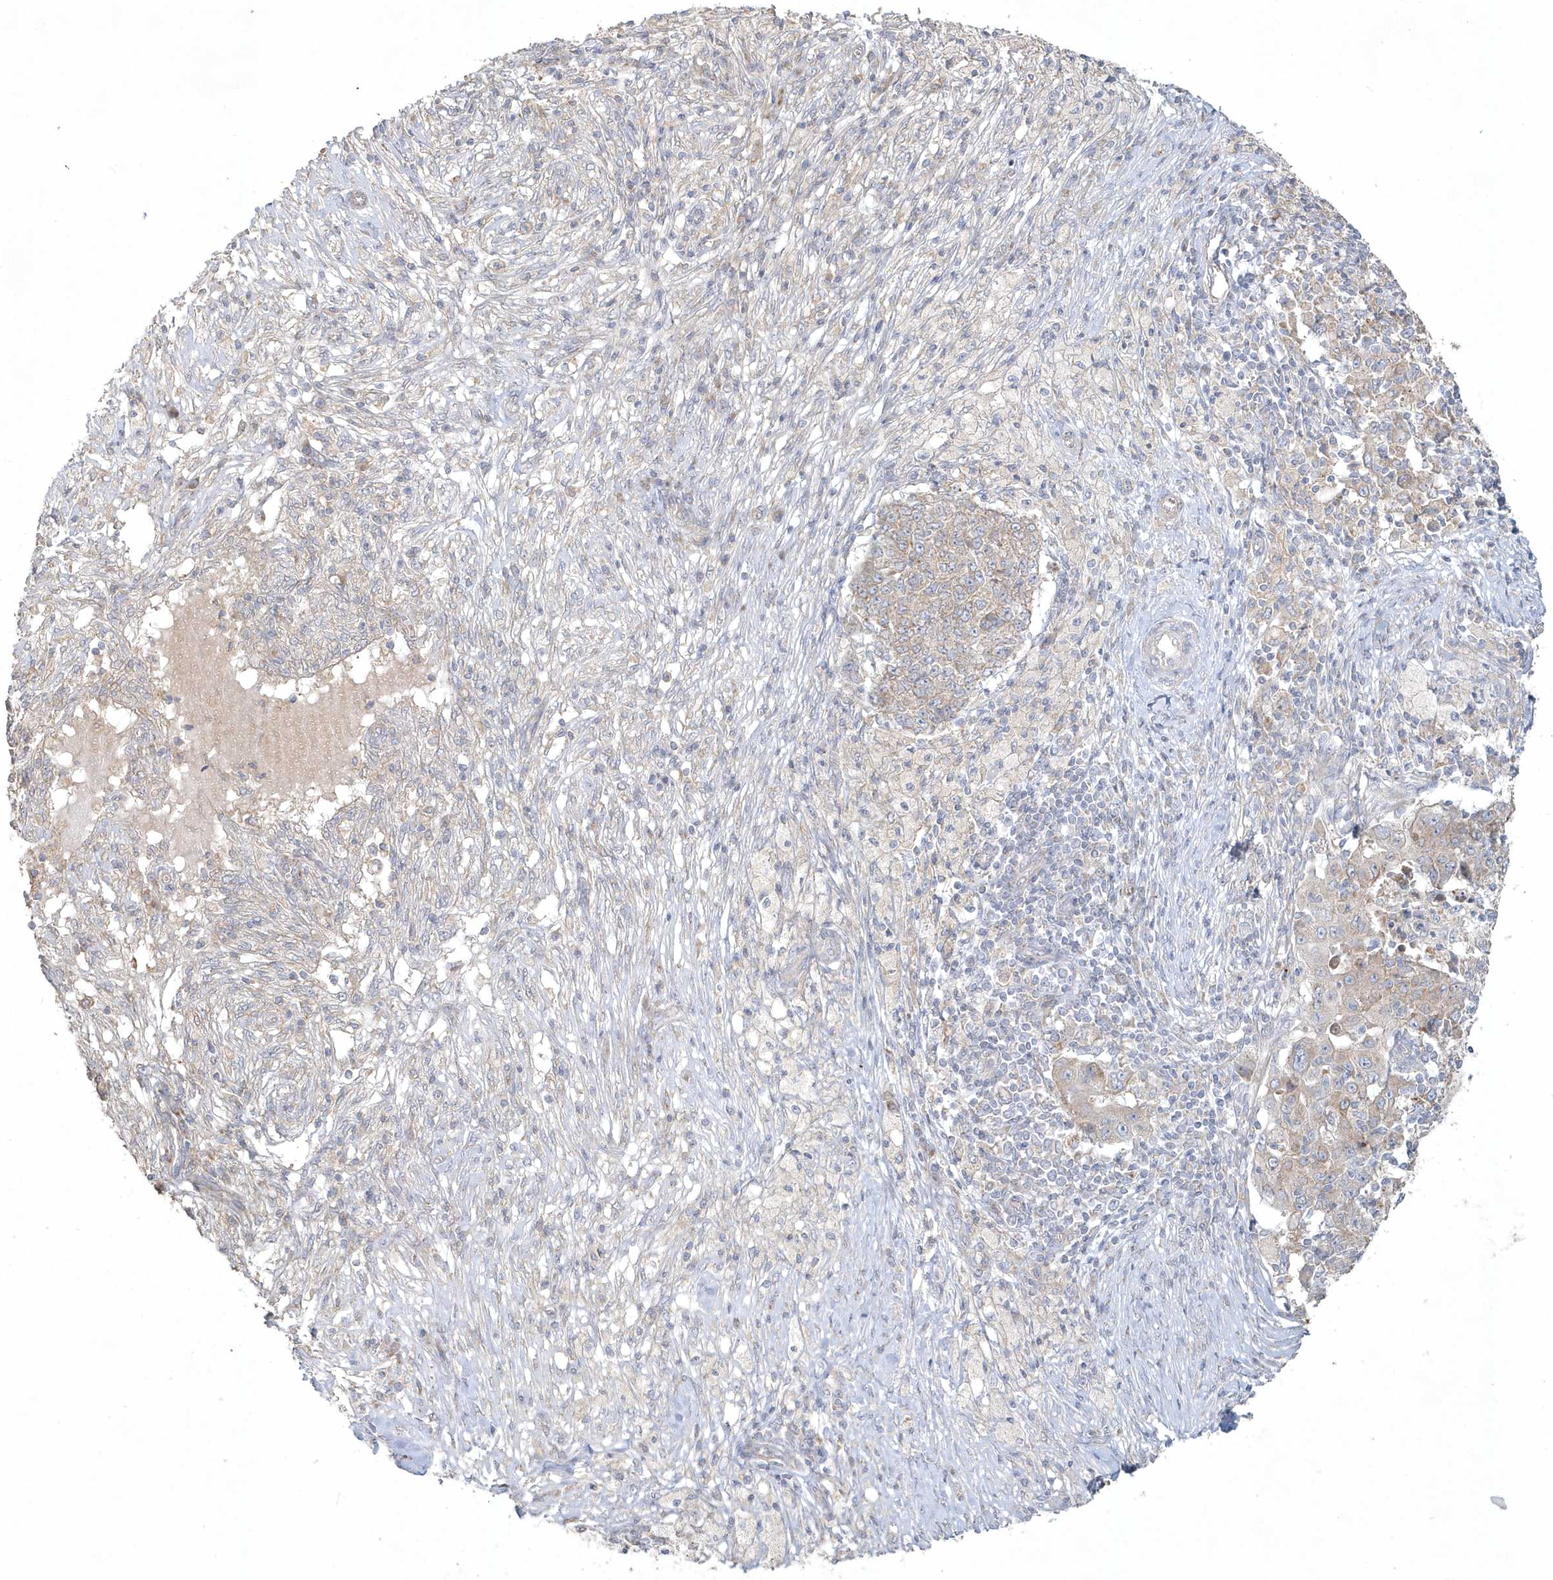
{"staining": {"intensity": "weak", "quantity": "25%-75%", "location": "cytoplasmic/membranous"}, "tissue": "ovarian cancer", "cell_type": "Tumor cells", "image_type": "cancer", "snomed": [{"axis": "morphology", "description": "Carcinoma, endometroid"}, {"axis": "topography", "description": "Ovary"}], "caption": "Tumor cells demonstrate low levels of weak cytoplasmic/membranous staining in approximately 25%-75% of cells in ovarian cancer.", "gene": "BLTP3A", "patient": {"sex": "female", "age": 42}}